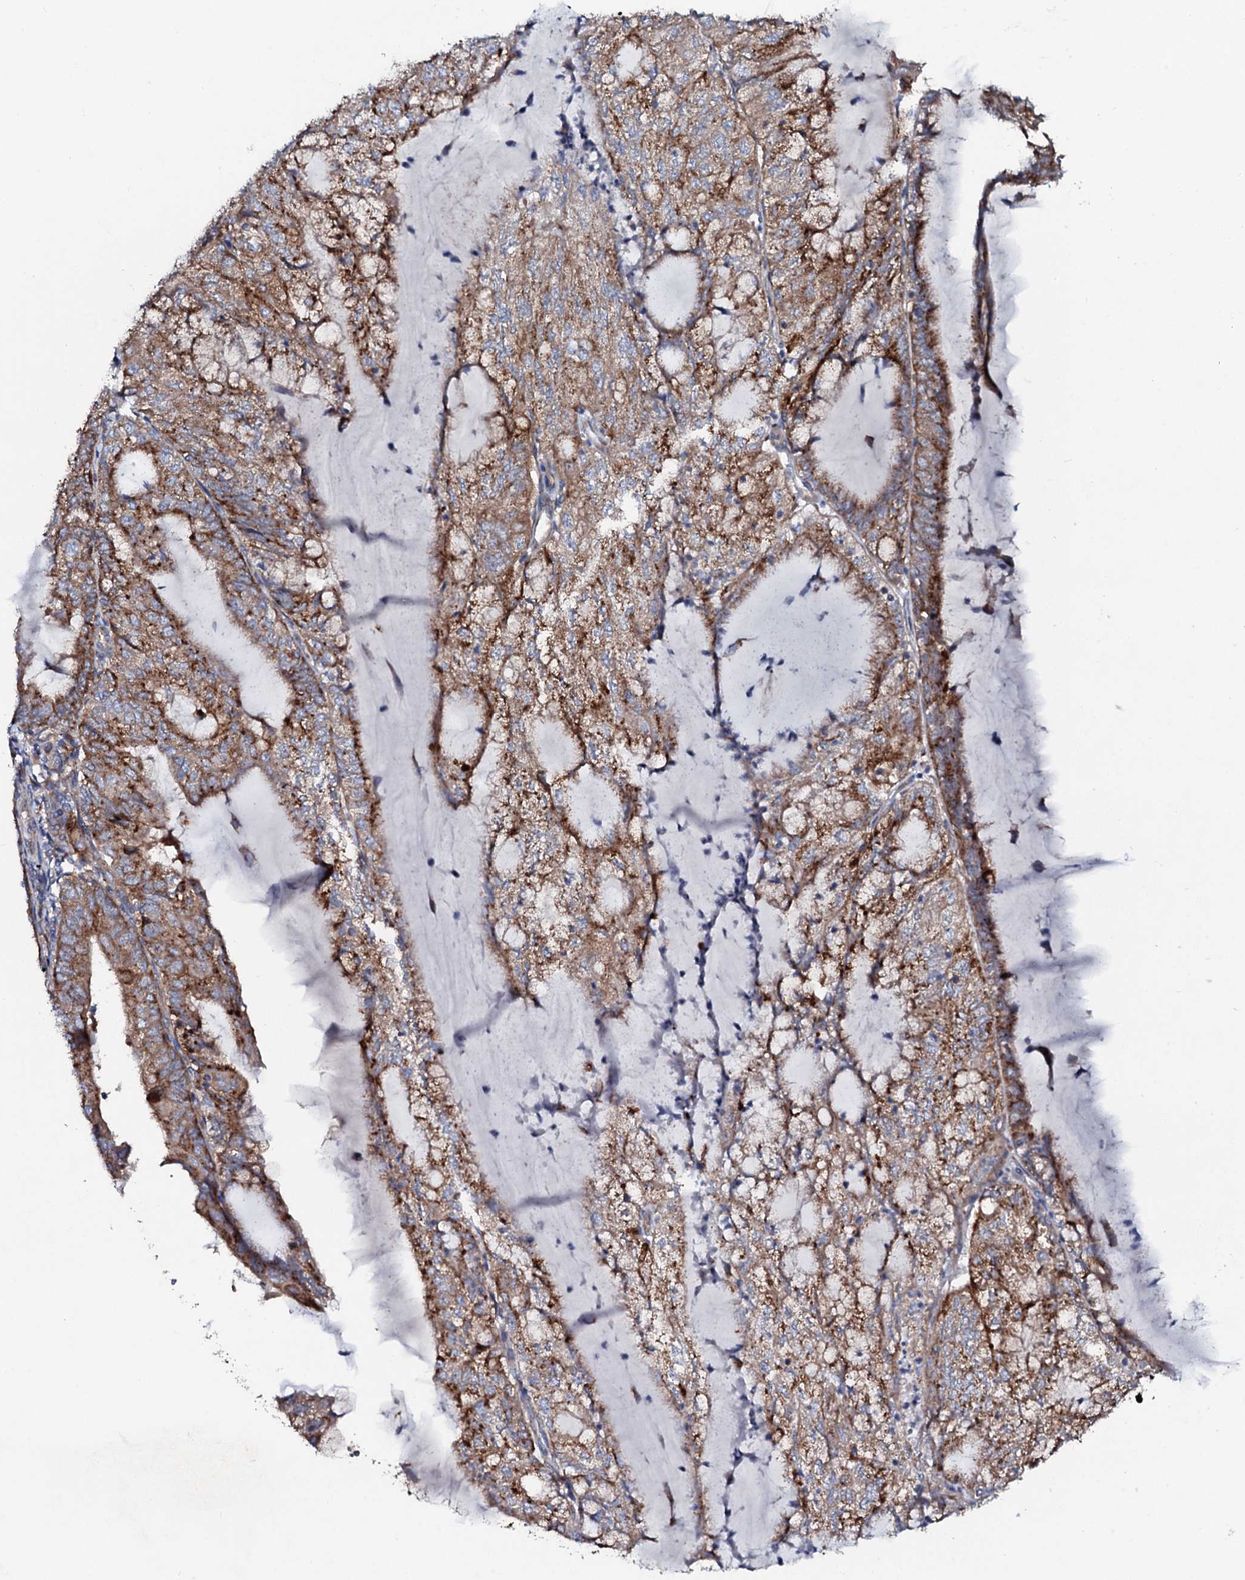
{"staining": {"intensity": "strong", "quantity": ">75%", "location": "cytoplasmic/membranous"}, "tissue": "endometrial cancer", "cell_type": "Tumor cells", "image_type": "cancer", "snomed": [{"axis": "morphology", "description": "Adenocarcinoma, NOS"}, {"axis": "topography", "description": "Endometrium"}], "caption": "A micrograph of human endometrial cancer stained for a protein shows strong cytoplasmic/membranous brown staining in tumor cells.", "gene": "P2RX4", "patient": {"sex": "female", "age": 81}}